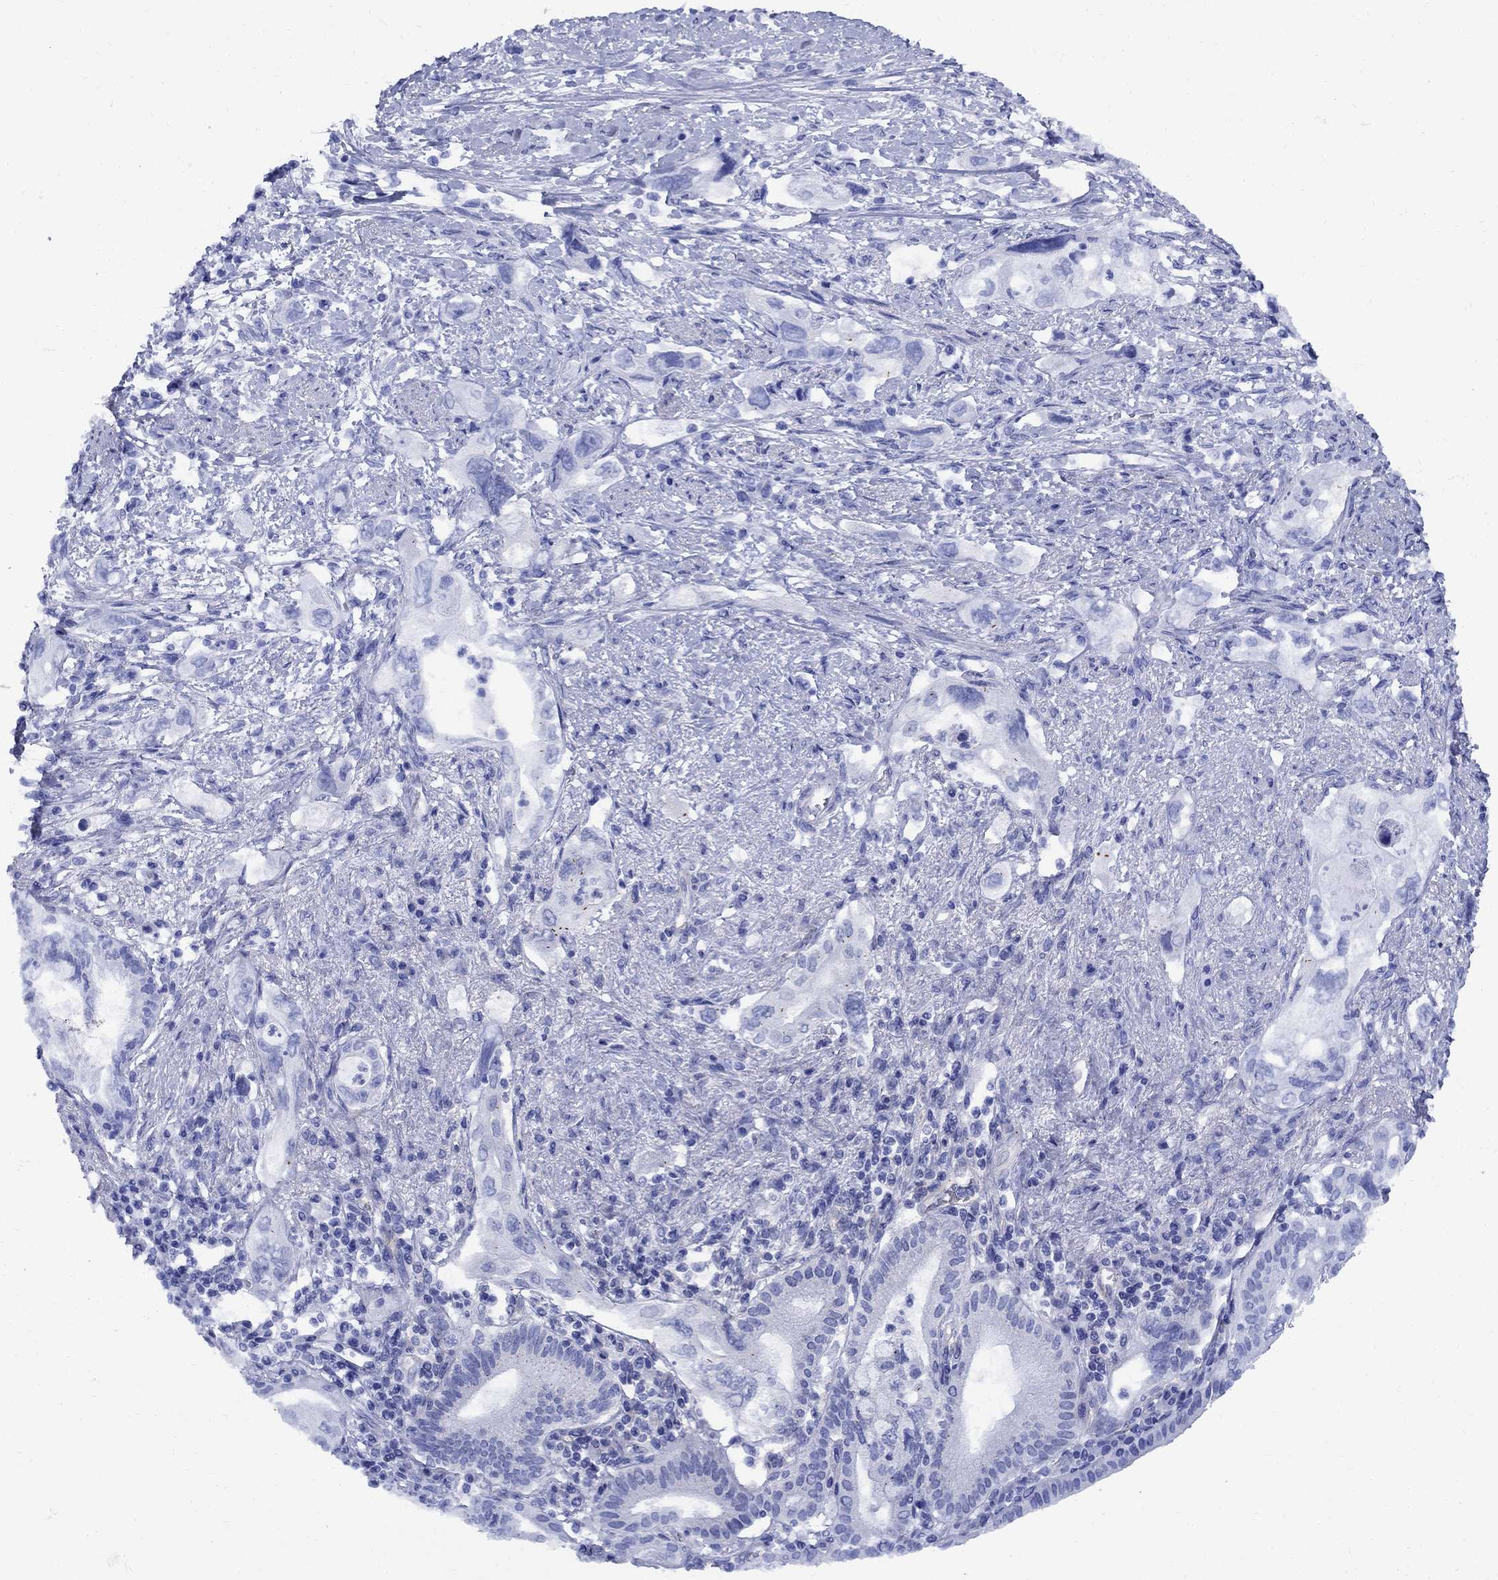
{"staining": {"intensity": "negative", "quantity": "none", "location": "none"}, "tissue": "pancreatic cancer", "cell_type": "Tumor cells", "image_type": "cancer", "snomed": [{"axis": "morphology", "description": "Adenocarcinoma, NOS"}, {"axis": "topography", "description": "Pancreas"}], "caption": "Immunohistochemical staining of pancreatic cancer (adenocarcinoma) reveals no significant staining in tumor cells.", "gene": "SMCP", "patient": {"sex": "female", "age": 73}}